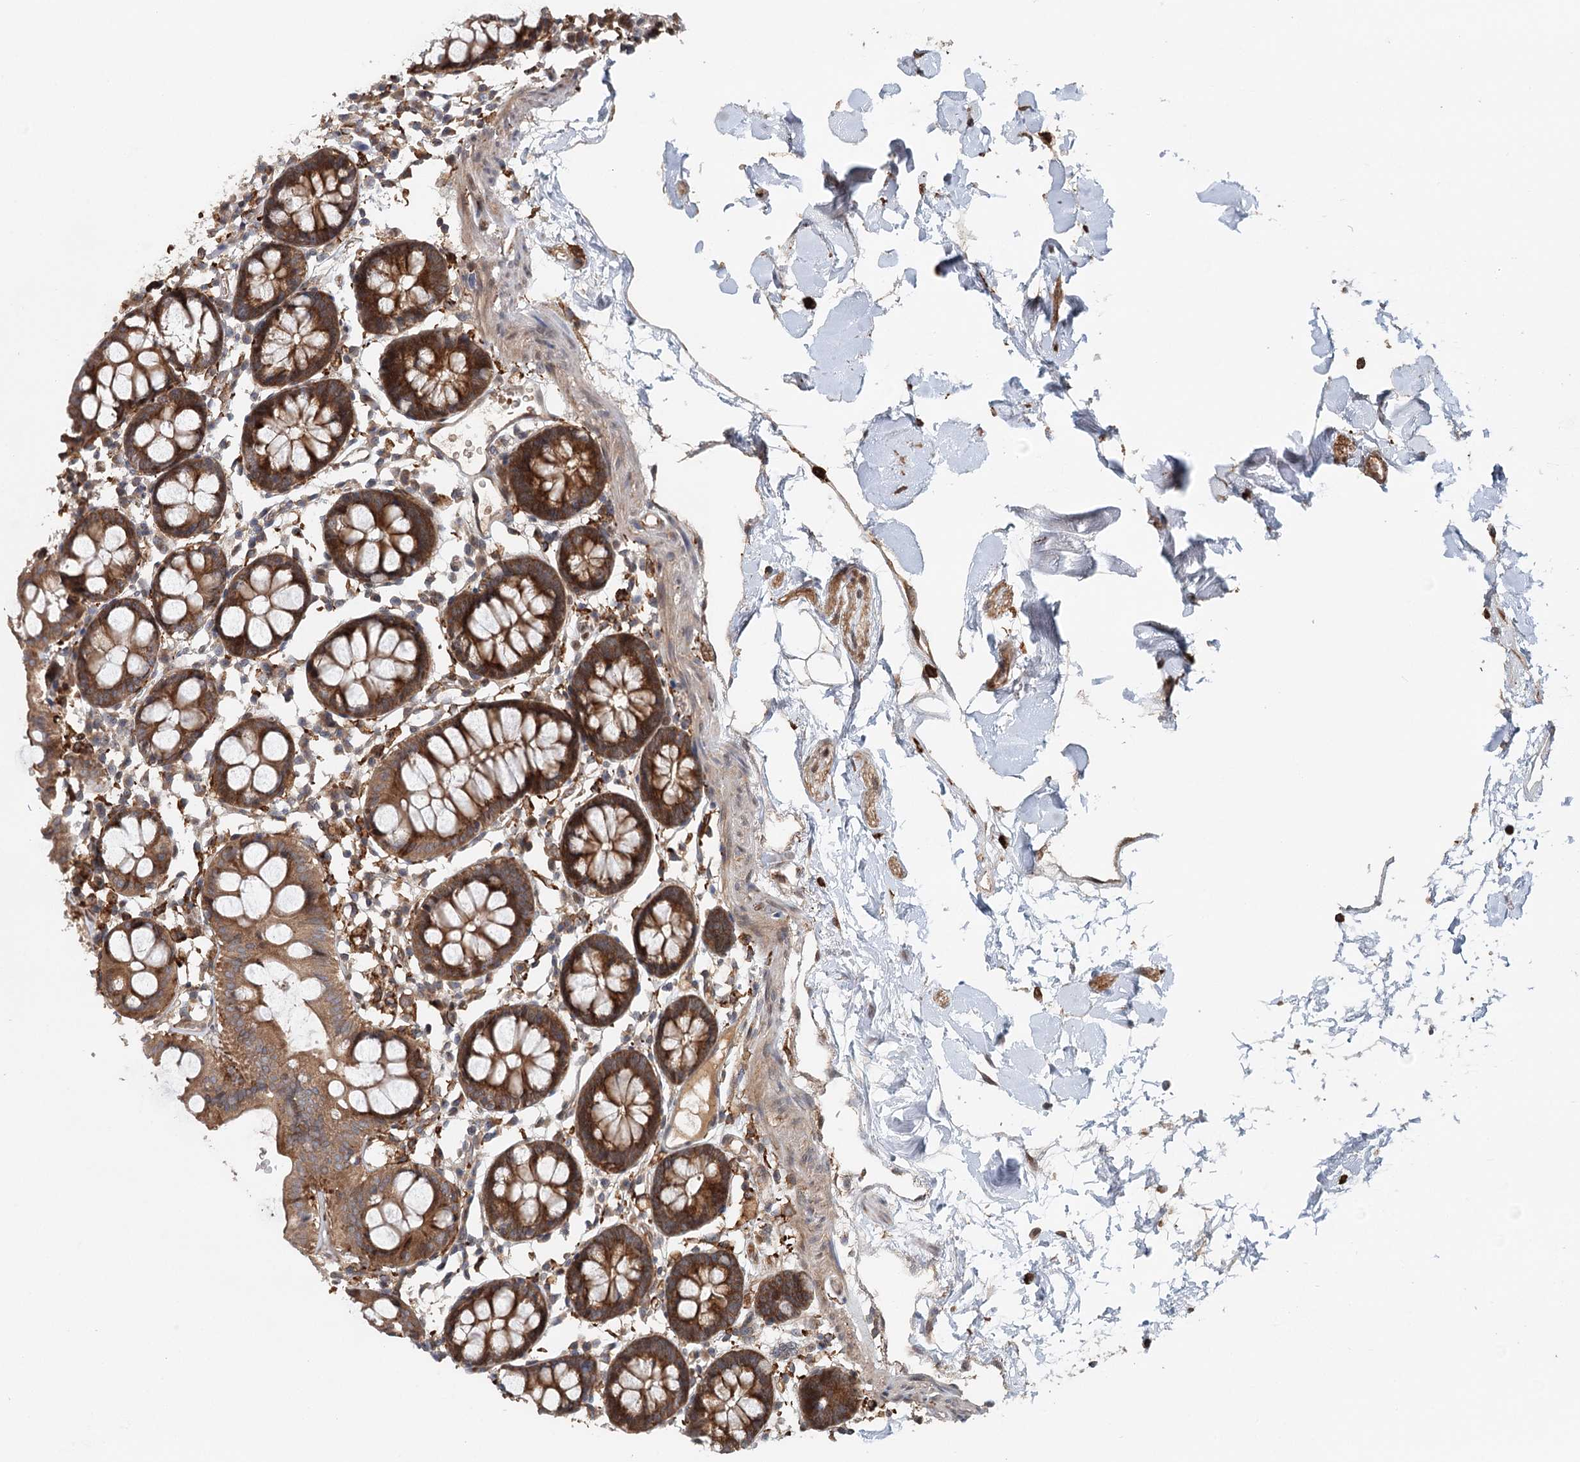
{"staining": {"intensity": "moderate", "quantity": ">75%", "location": "cytoplasmic/membranous"}, "tissue": "colon", "cell_type": "Endothelial cells", "image_type": "normal", "snomed": [{"axis": "morphology", "description": "Normal tissue, NOS"}, {"axis": "topography", "description": "Colon"}], "caption": "This image exhibits IHC staining of normal colon, with medium moderate cytoplasmic/membranous staining in approximately >75% of endothelial cells.", "gene": "RNF111", "patient": {"sex": "male", "age": 75}}